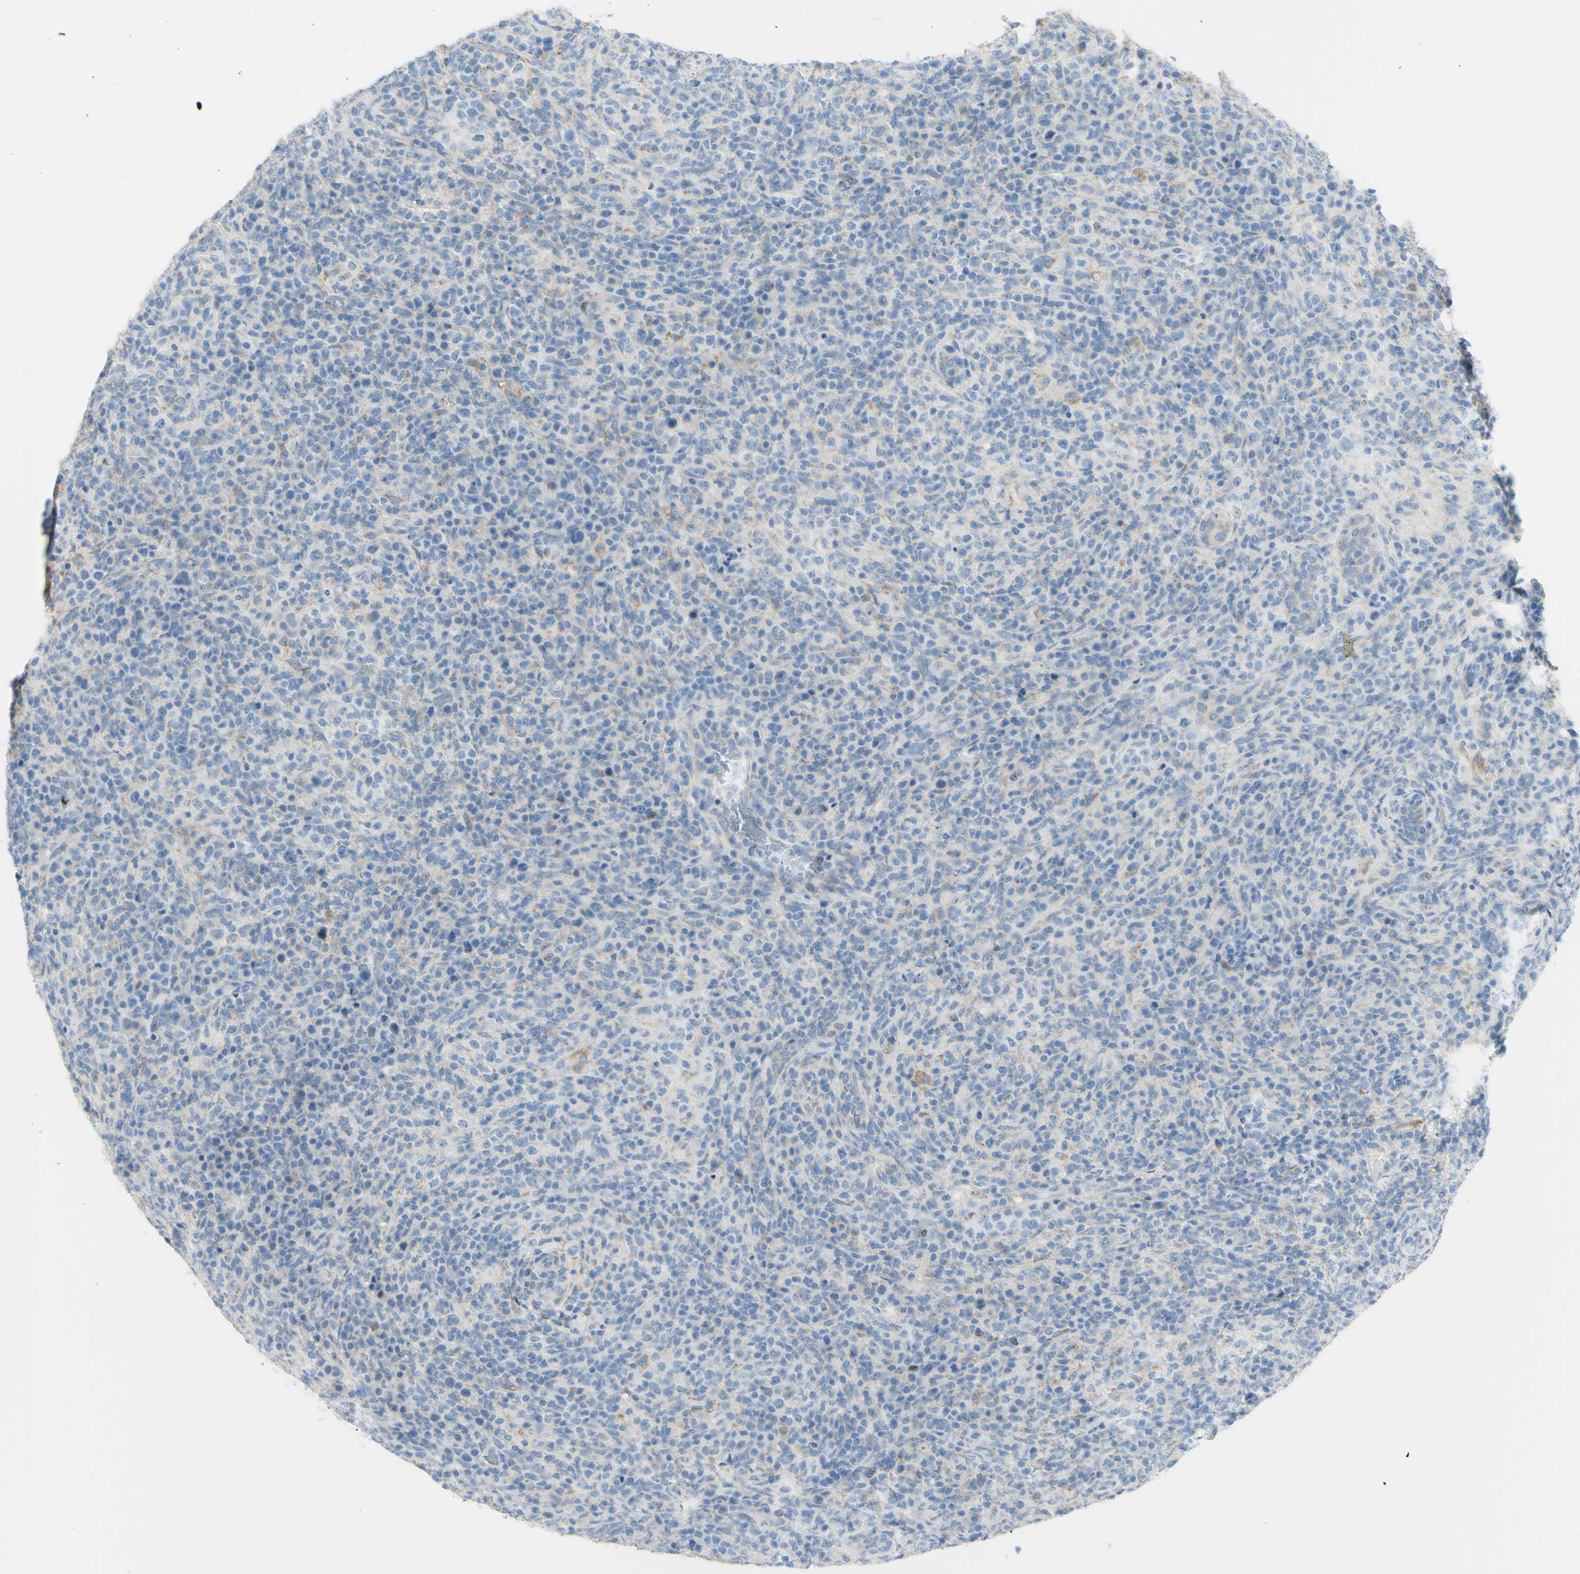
{"staining": {"intensity": "negative", "quantity": "none", "location": "none"}, "tissue": "lymphoma", "cell_type": "Tumor cells", "image_type": "cancer", "snomed": [{"axis": "morphology", "description": "Malignant lymphoma, non-Hodgkin's type, High grade"}, {"axis": "topography", "description": "Lymph node"}], "caption": "An image of high-grade malignant lymphoma, non-Hodgkin's type stained for a protein exhibits no brown staining in tumor cells.", "gene": "TSPAN1", "patient": {"sex": "female", "age": 76}}